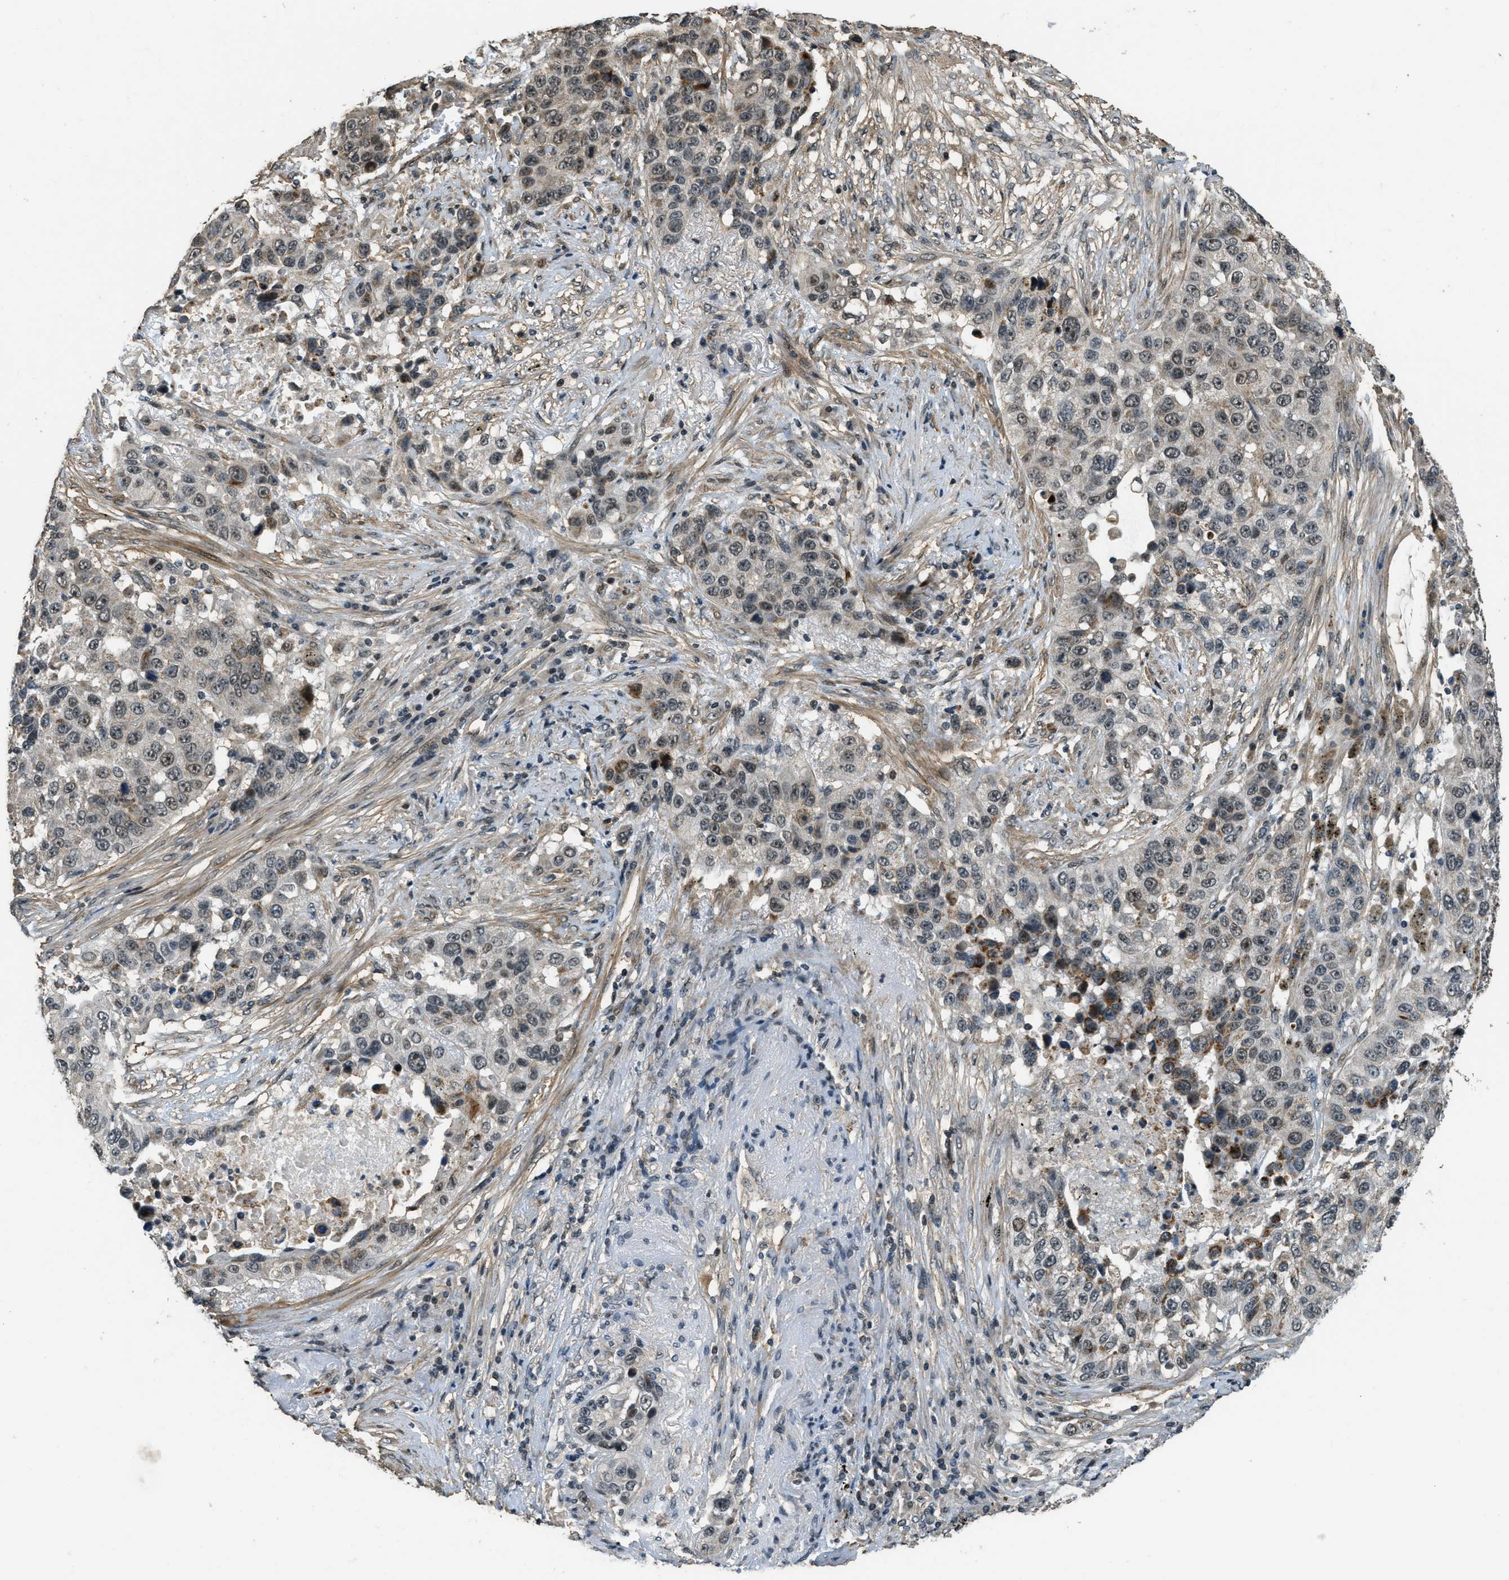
{"staining": {"intensity": "moderate", "quantity": "25%-75%", "location": "cytoplasmic/membranous,nuclear"}, "tissue": "lung cancer", "cell_type": "Tumor cells", "image_type": "cancer", "snomed": [{"axis": "morphology", "description": "Squamous cell carcinoma, NOS"}, {"axis": "topography", "description": "Lung"}], "caption": "DAB (3,3'-diaminobenzidine) immunohistochemical staining of lung squamous cell carcinoma demonstrates moderate cytoplasmic/membranous and nuclear protein positivity in about 25%-75% of tumor cells.", "gene": "MED21", "patient": {"sex": "male", "age": 57}}